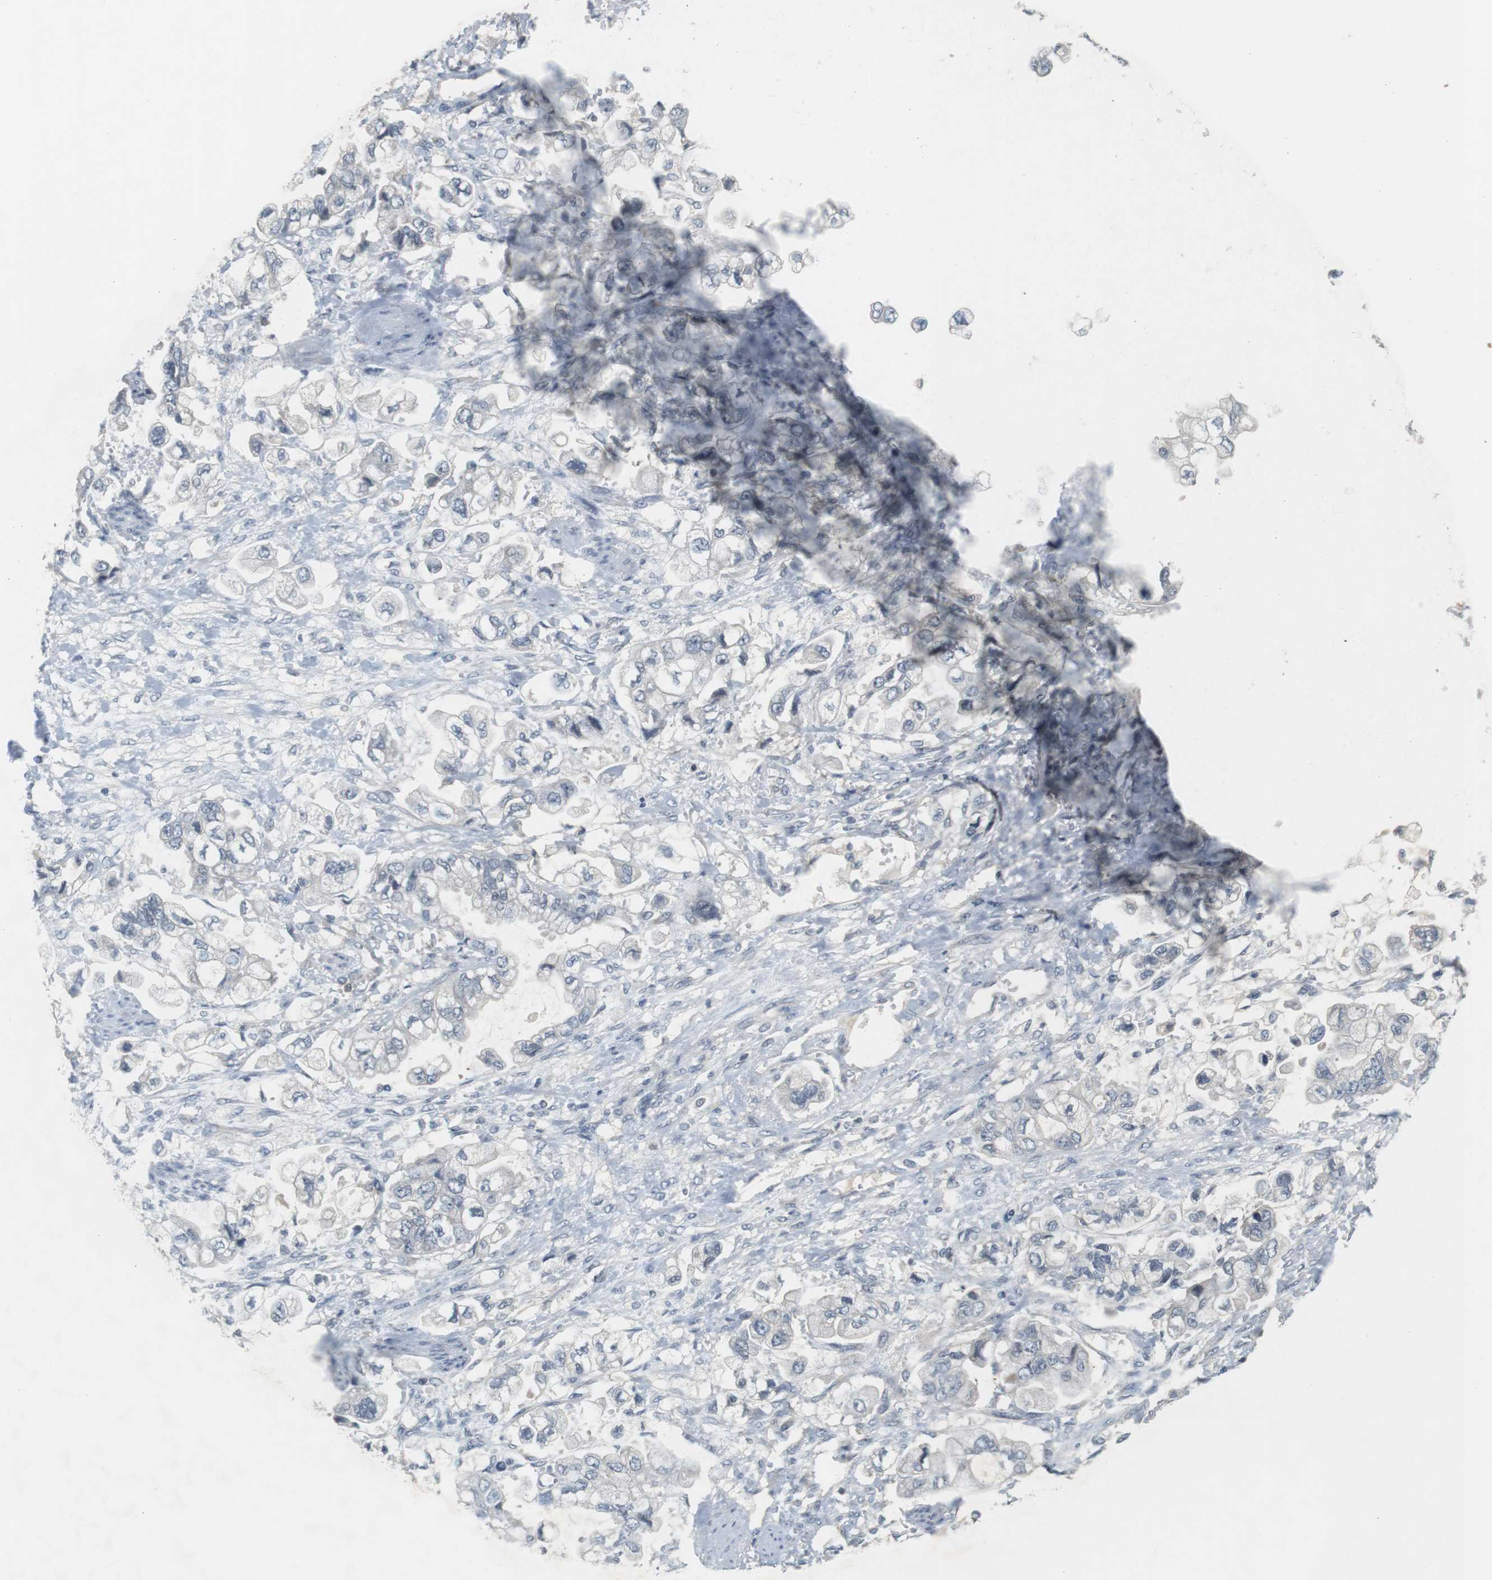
{"staining": {"intensity": "negative", "quantity": "none", "location": "none"}, "tissue": "stomach cancer", "cell_type": "Tumor cells", "image_type": "cancer", "snomed": [{"axis": "morphology", "description": "Normal tissue, NOS"}, {"axis": "morphology", "description": "Adenocarcinoma, NOS"}, {"axis": "topography", "description": "Stomach"}], "caption": "Tumor cells show no significant expression in stomach cancer.", "gene": "WNT7A", "patient": {"sex": "male", "age": 62}}